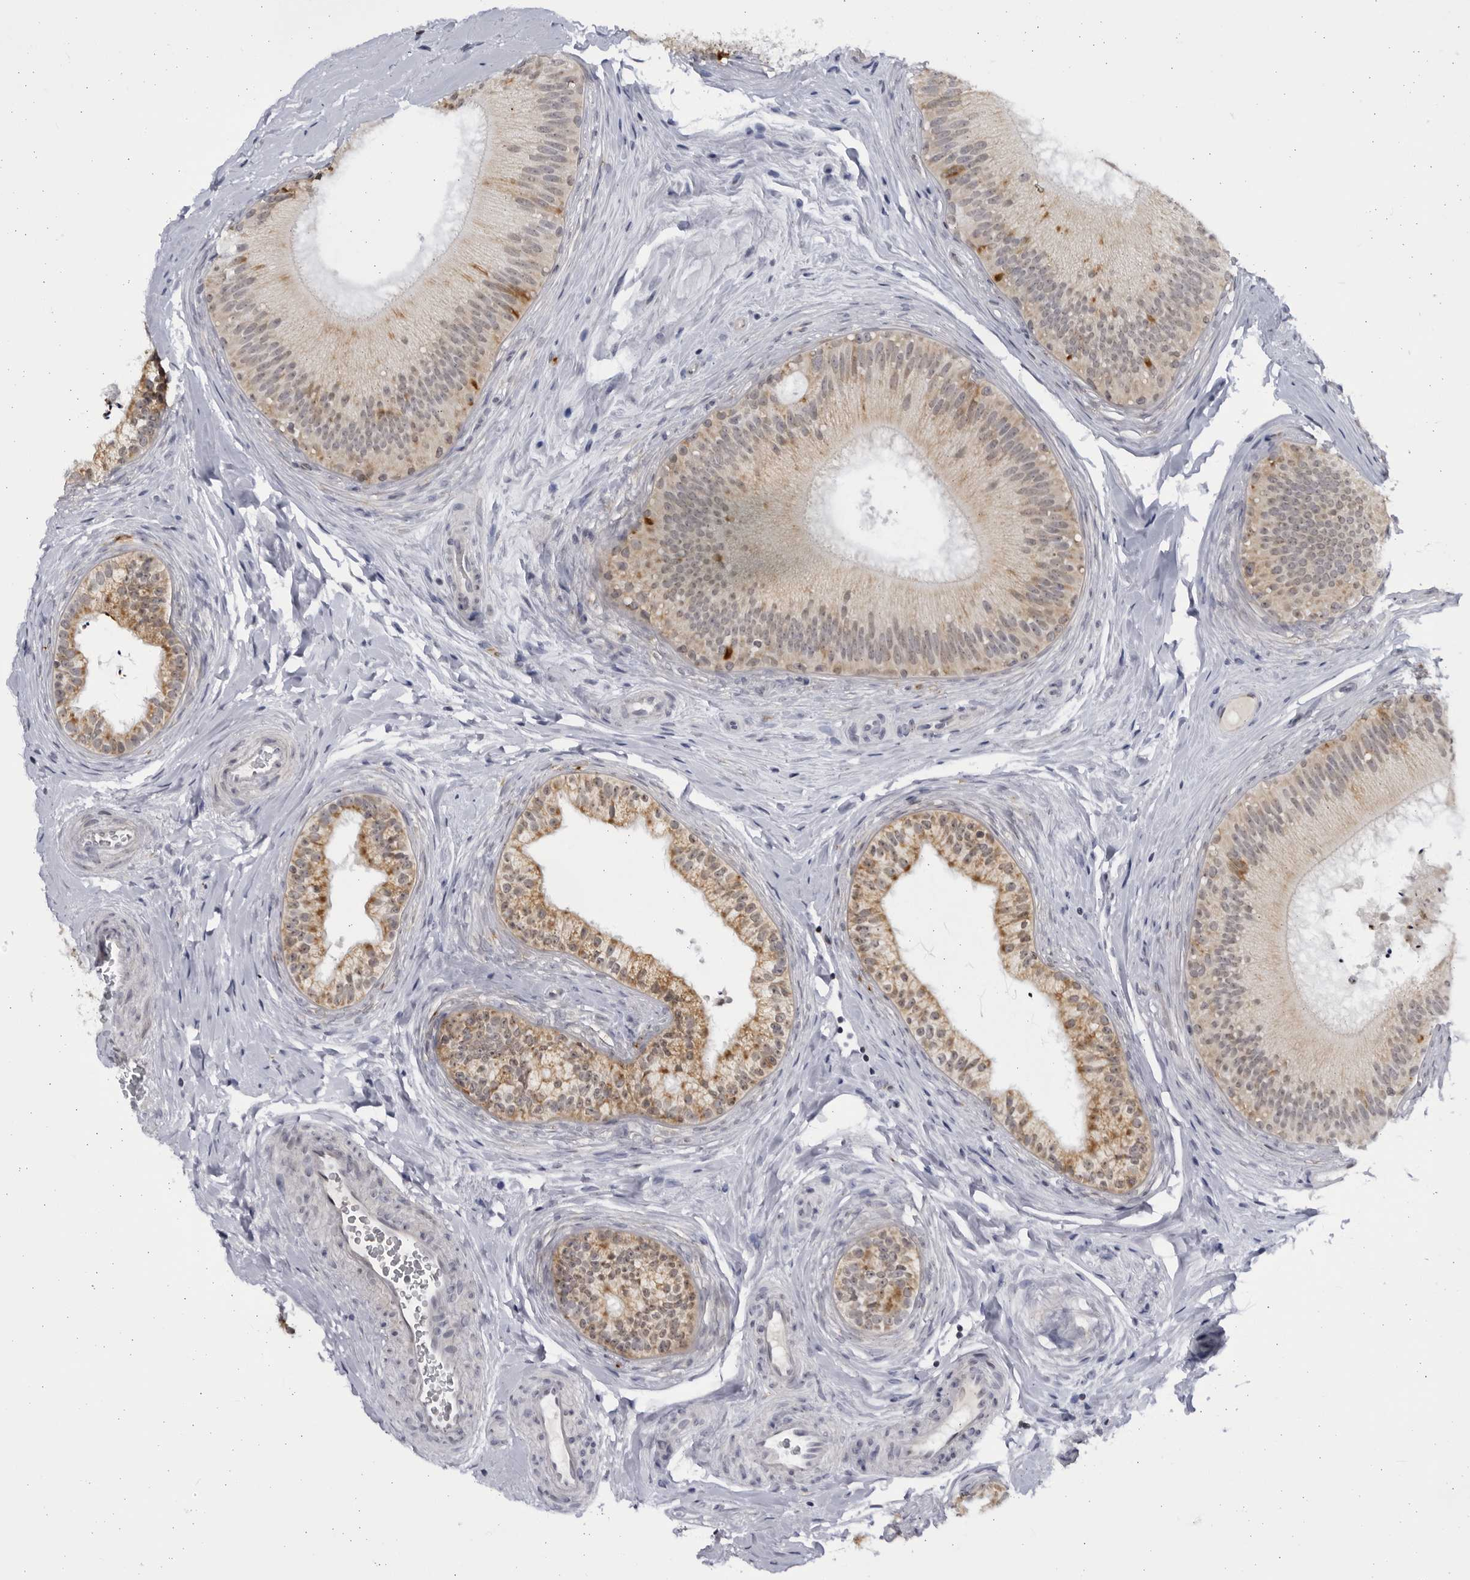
{"staining": {"intensity": "moderate", "quantity": ">75%", "location": "cytoplasmic/membranous"}, "tissue": "epididymis", "cell_type": "Glandular cells", "image_type": "normal", "snomed": [{"axis": "morphology", "description": "Normal tissue, NOS"}, {"axis": "topography", "description": "Epididymis"}], "caption": "Immunohistochemical staining of unremarkable epididymis displays >75% levels of moderate cytoplasmic/membranous protein expression in approximately >75% of glandular cells. (DAB (3,3'-diaminobenzidine) IHC, brown staining for protein, blue staining for nuclei).", "gene": "SLC25A22", "patient": {"sex": "male", "age": 45}}